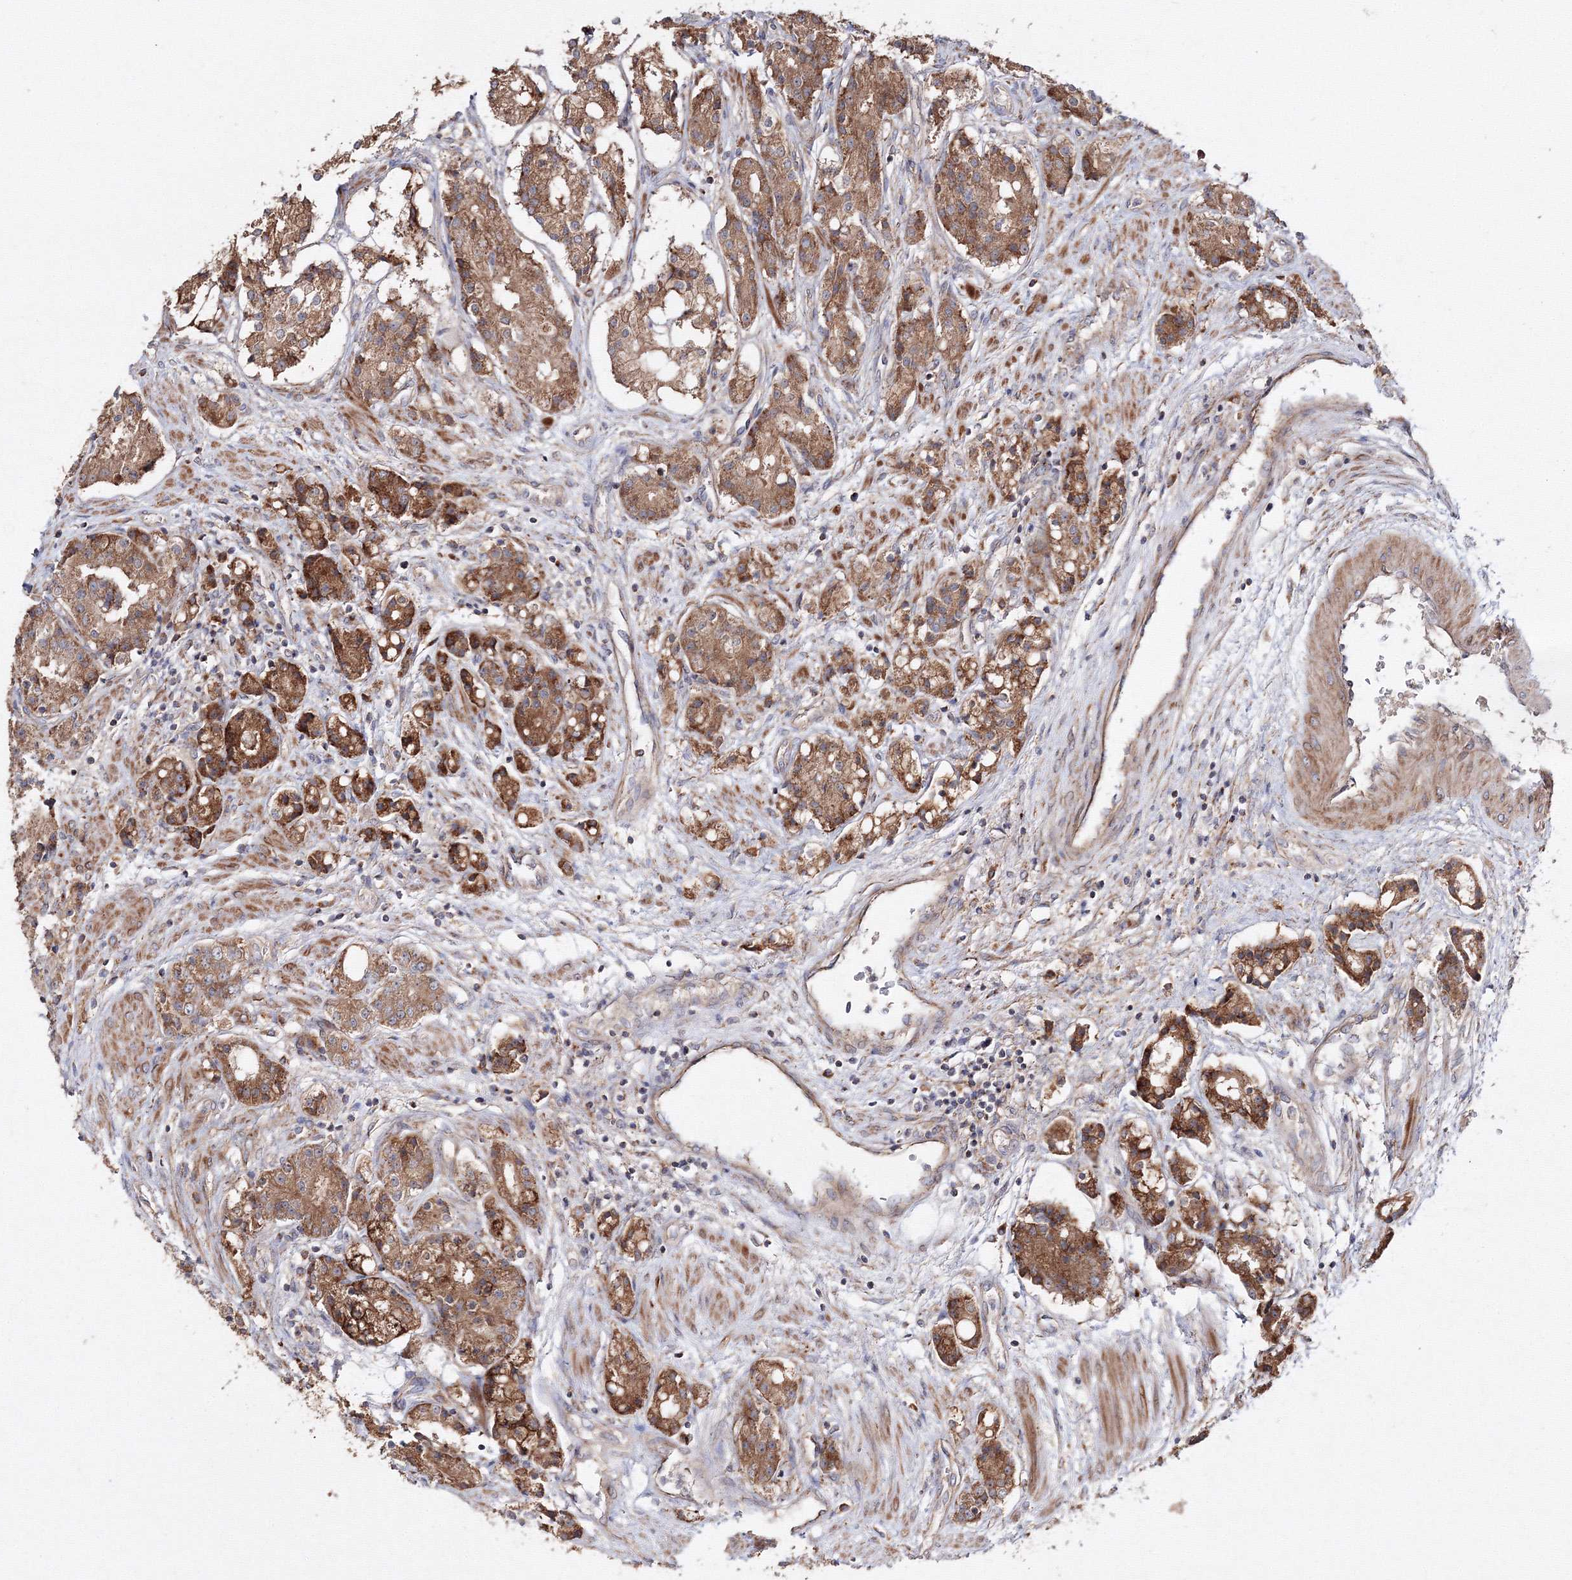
{"staining": {"intensity": "moderate", "quantity": ">75%", "location": "cytoplasmic/membranous"}, "tissue": "prostate cancer", "cell_type": "Tumor cells", "image_type": "cancer", "snomed": [{"axis": "morphology", "description": "Adenocarcinoma, High grade"}, {"axis": "topography", "description": "Prostate"}], "caption": "Brown immunohistochemical staining in prostate high-grade adenocarcinoma reveals moderate cytoplasmic/membranous positivity in about >75% of tumor cells.", "gene": "DDO", "patient": {"sex": "male", "age": 60}}